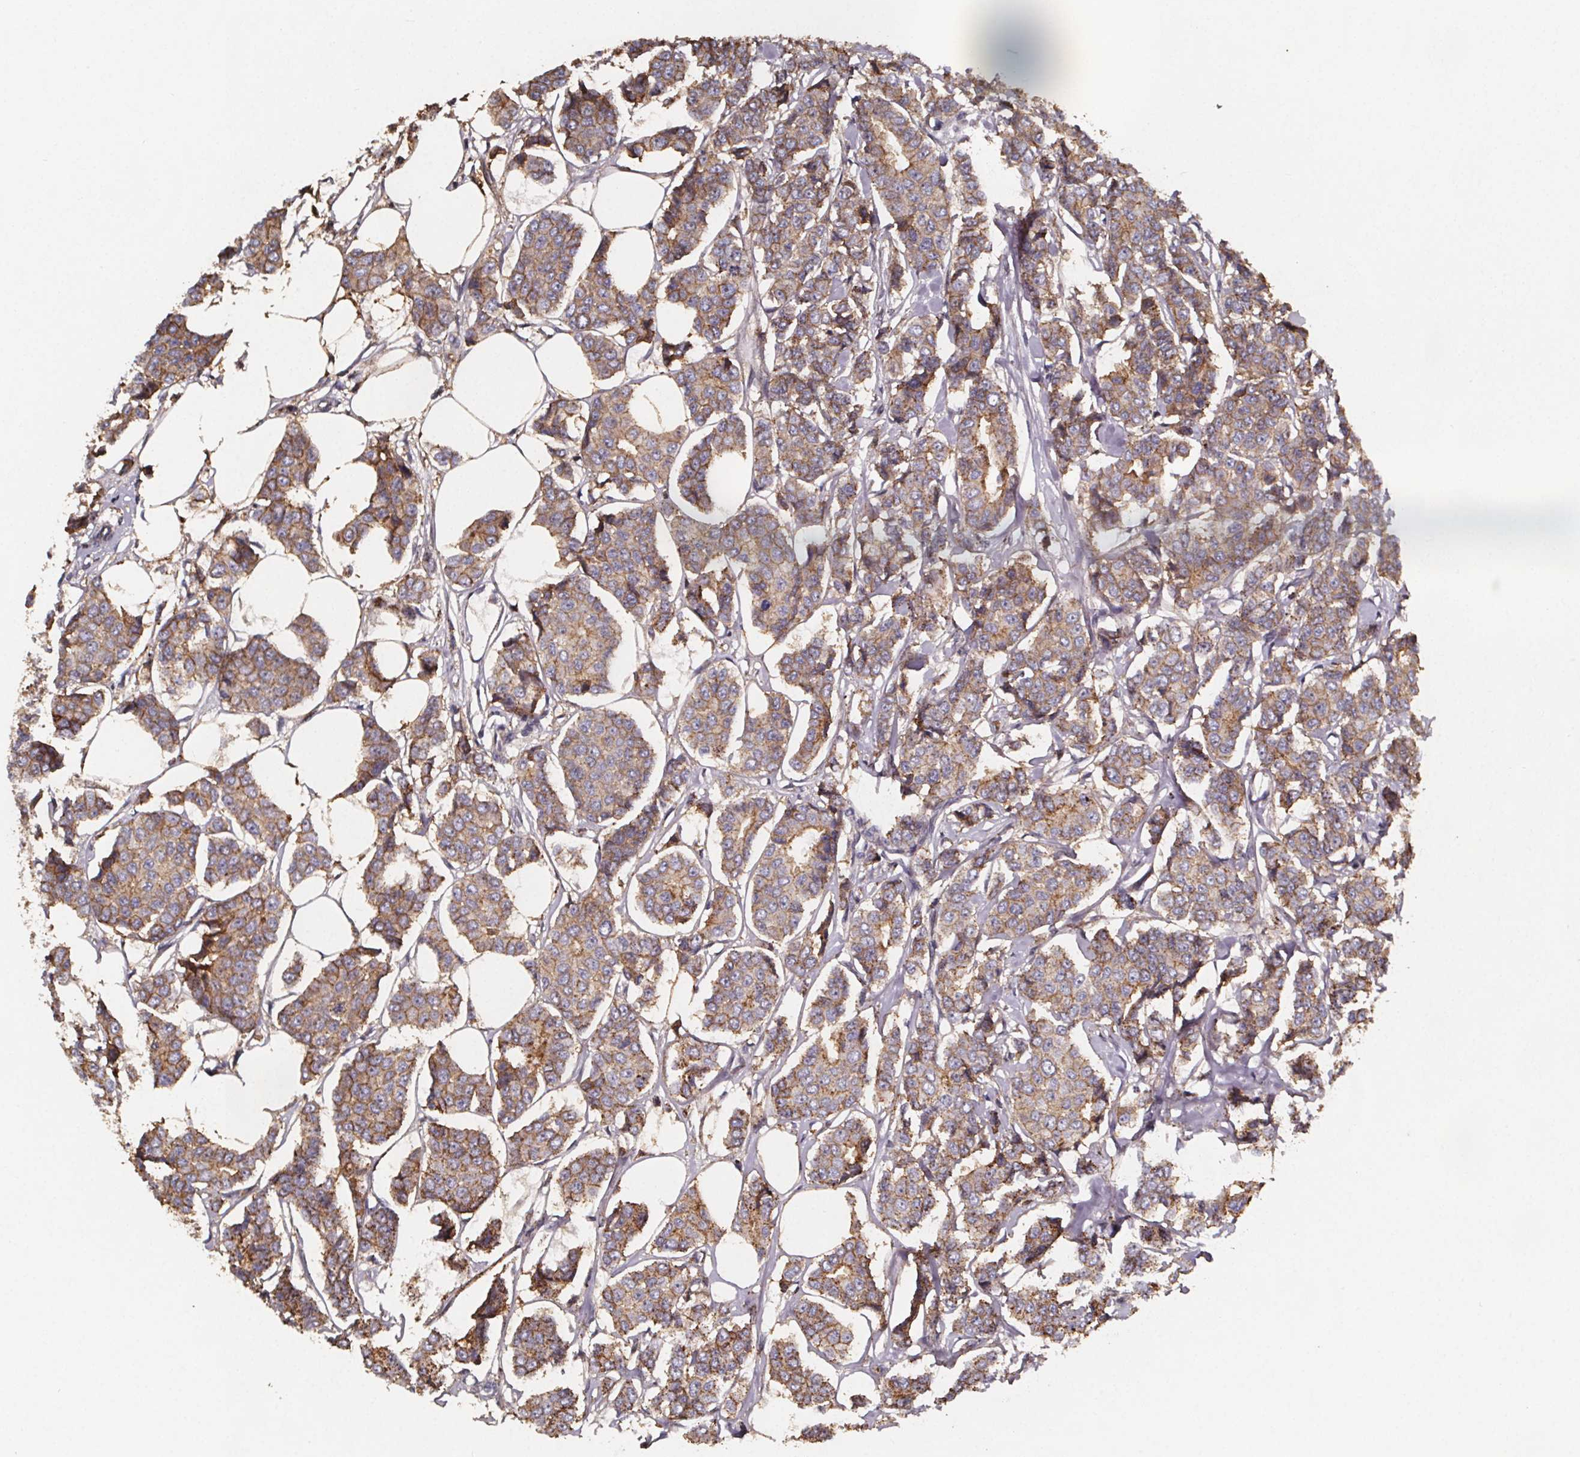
{"staining": {"intensity": "moderate", "quantity": ">75%", "location": "cytoplasmic/membranous"}, "tissue": "breast cancer", "cell_type": "Tumor cells", "image_type": "cancer", "snomed": [{"axis": "morphology", "description": "Duct carcinoma"}, {"axis": "topography", "description": "Breast"}], "caption": "Immunohistochemical staining of human invasive ductal carcinoma (breast) shows moderate cytoplasmic/membranous protein staining in about >75% of tumor cells.", "gene": "ZNF879", "patient": {"sex": "female", "age": 94}}